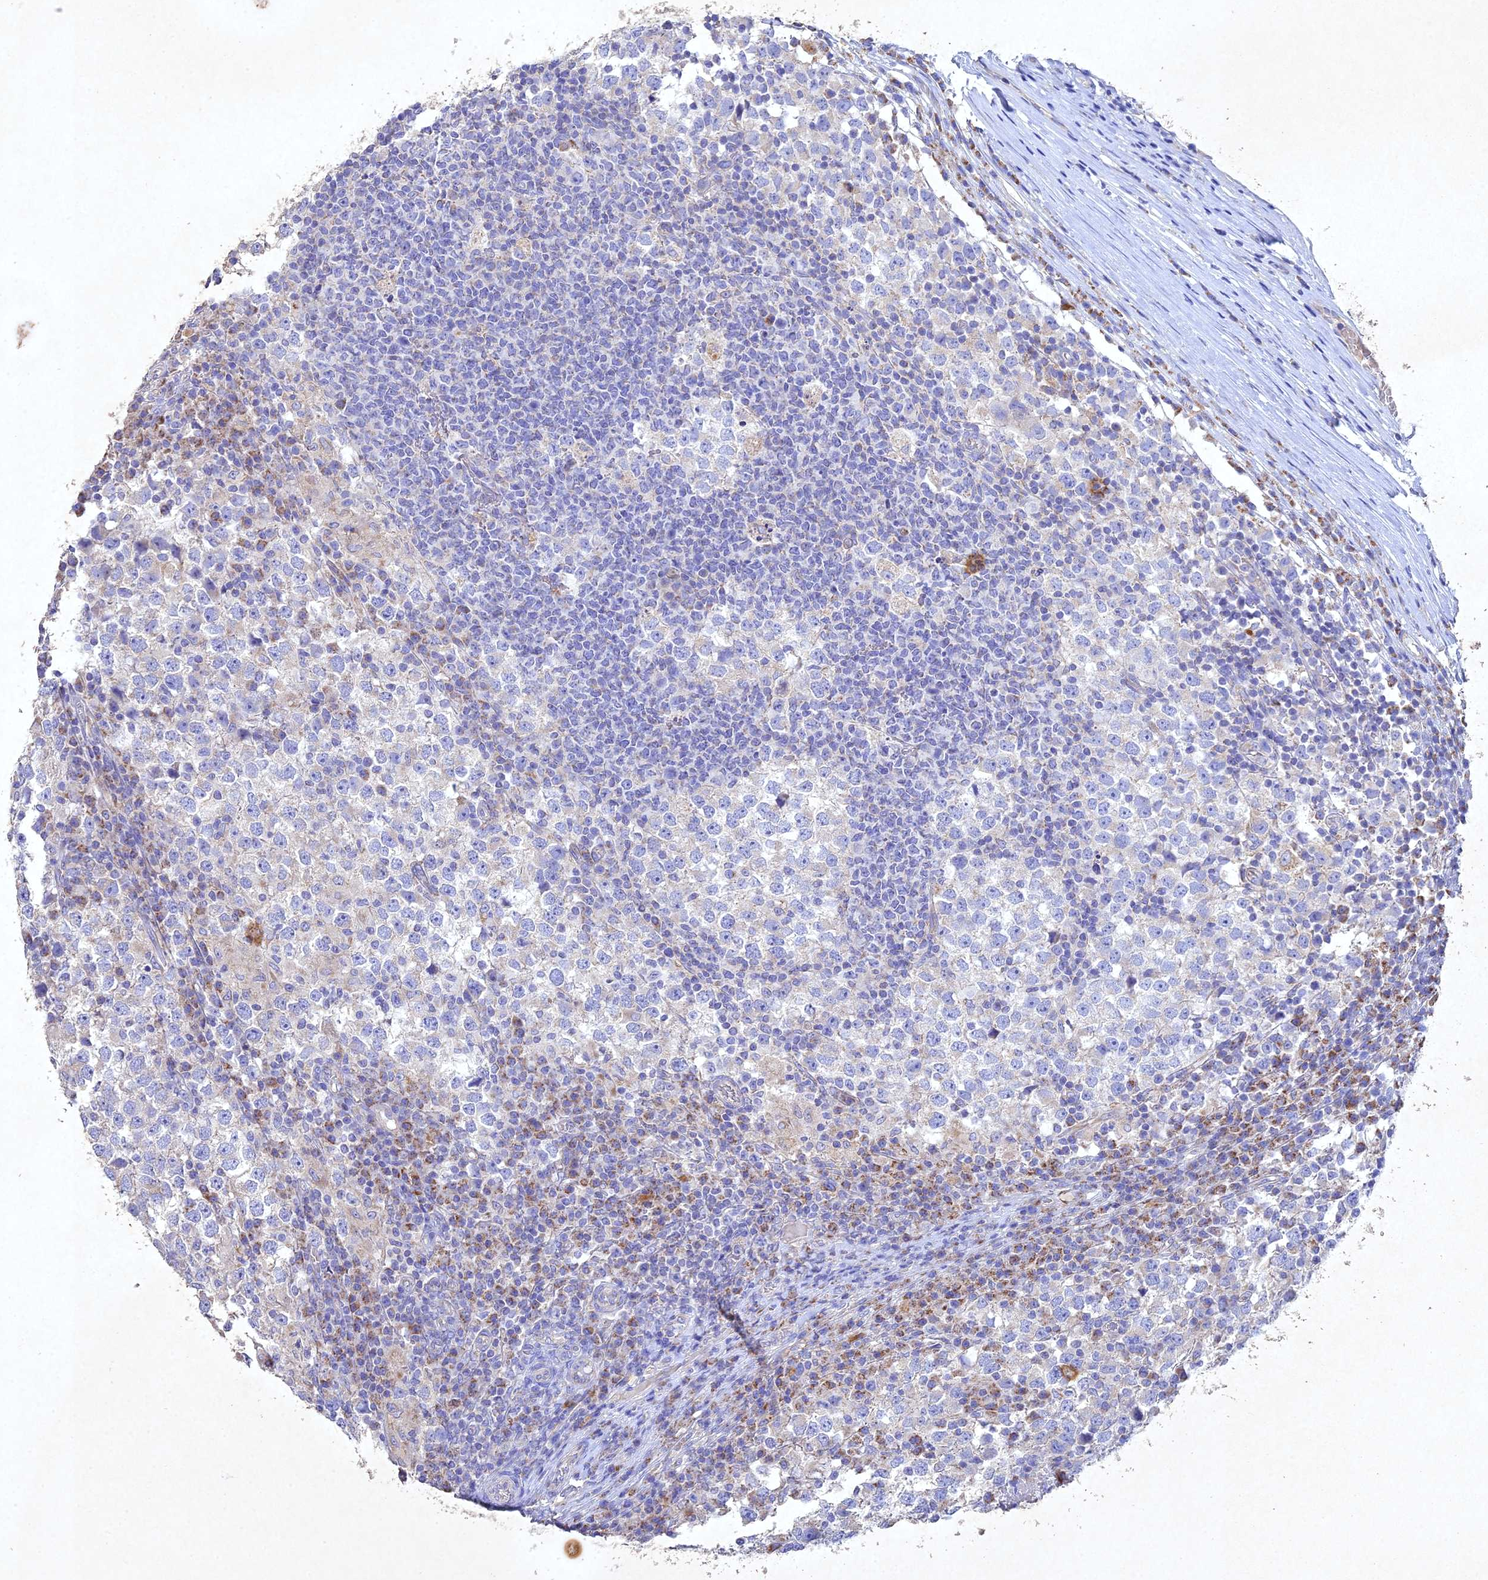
{"staining": {"intensity": "negative", "quantity": "none", "location": "none"}, "tissue": "testis cancer", "cell_type": "Tumor cells", "image_type": "cancer", "snomed": [{"axis": "morphology", "description": "Seminoma, NOS"}, {"axis": "topography", "description": "Testis"}], "caption": "Micrograph shows no significant protein expression in tumor cells of testis cancer (seminoma).", "gene": "NDUFV1", "patient": {"sex": "male", "age": 65}}